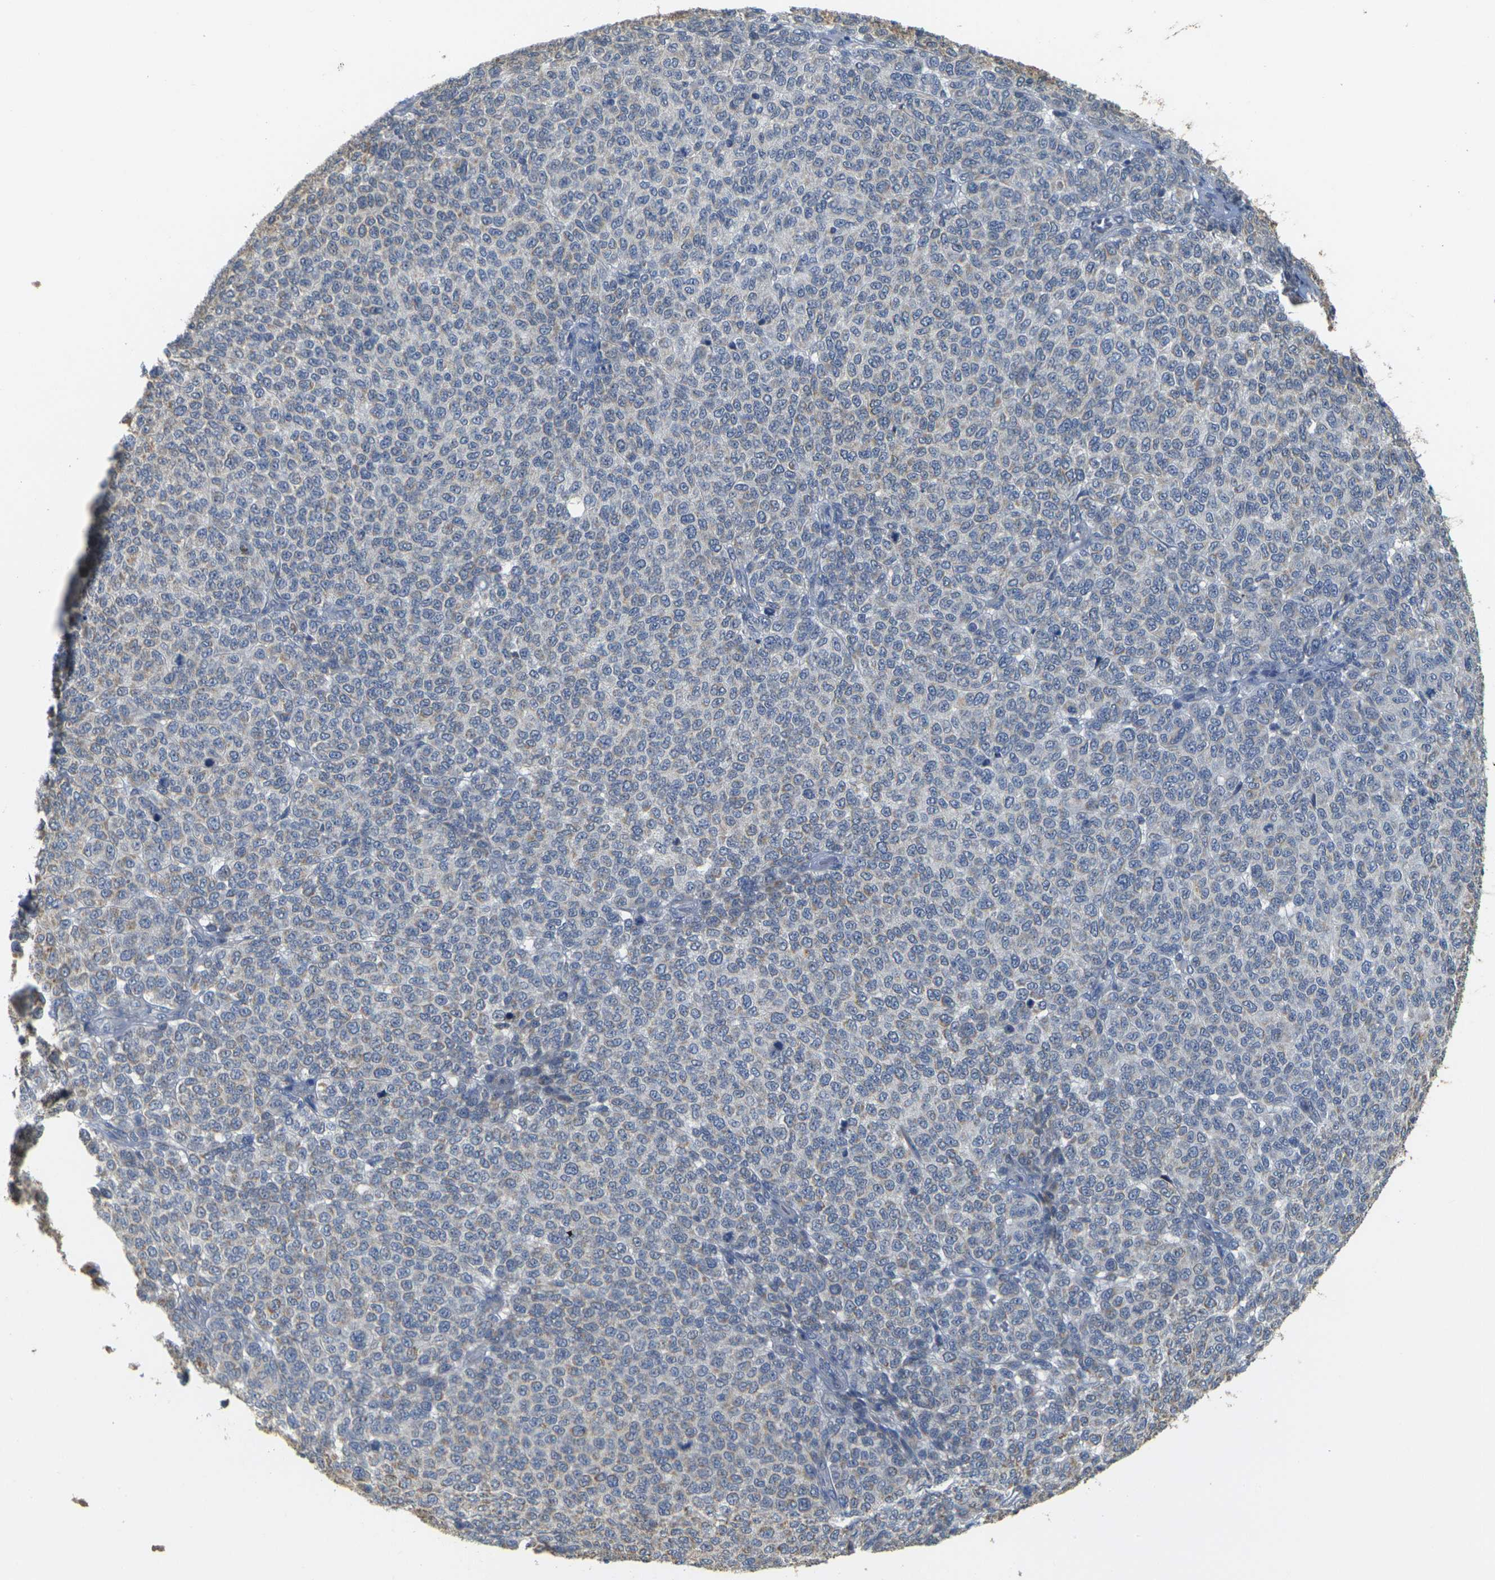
{"staining": {"intensity": "negative", "quantity": "none", "location": "none"}, "tissue": "melanoma", "cell_type": "Tumor cells", "image_type": "cancer", "snomed": [{"axis": "morphology", "description": "Malignant melanoma, NOS"}, {"axis": "topography", "description": "Skin"}], "caption": "Protein analysis of malignant melanoma demonstrates no significant positivity in tumor cells.", "gene": "GDAP1", "patient": {"sex": "male", "age": 59}}